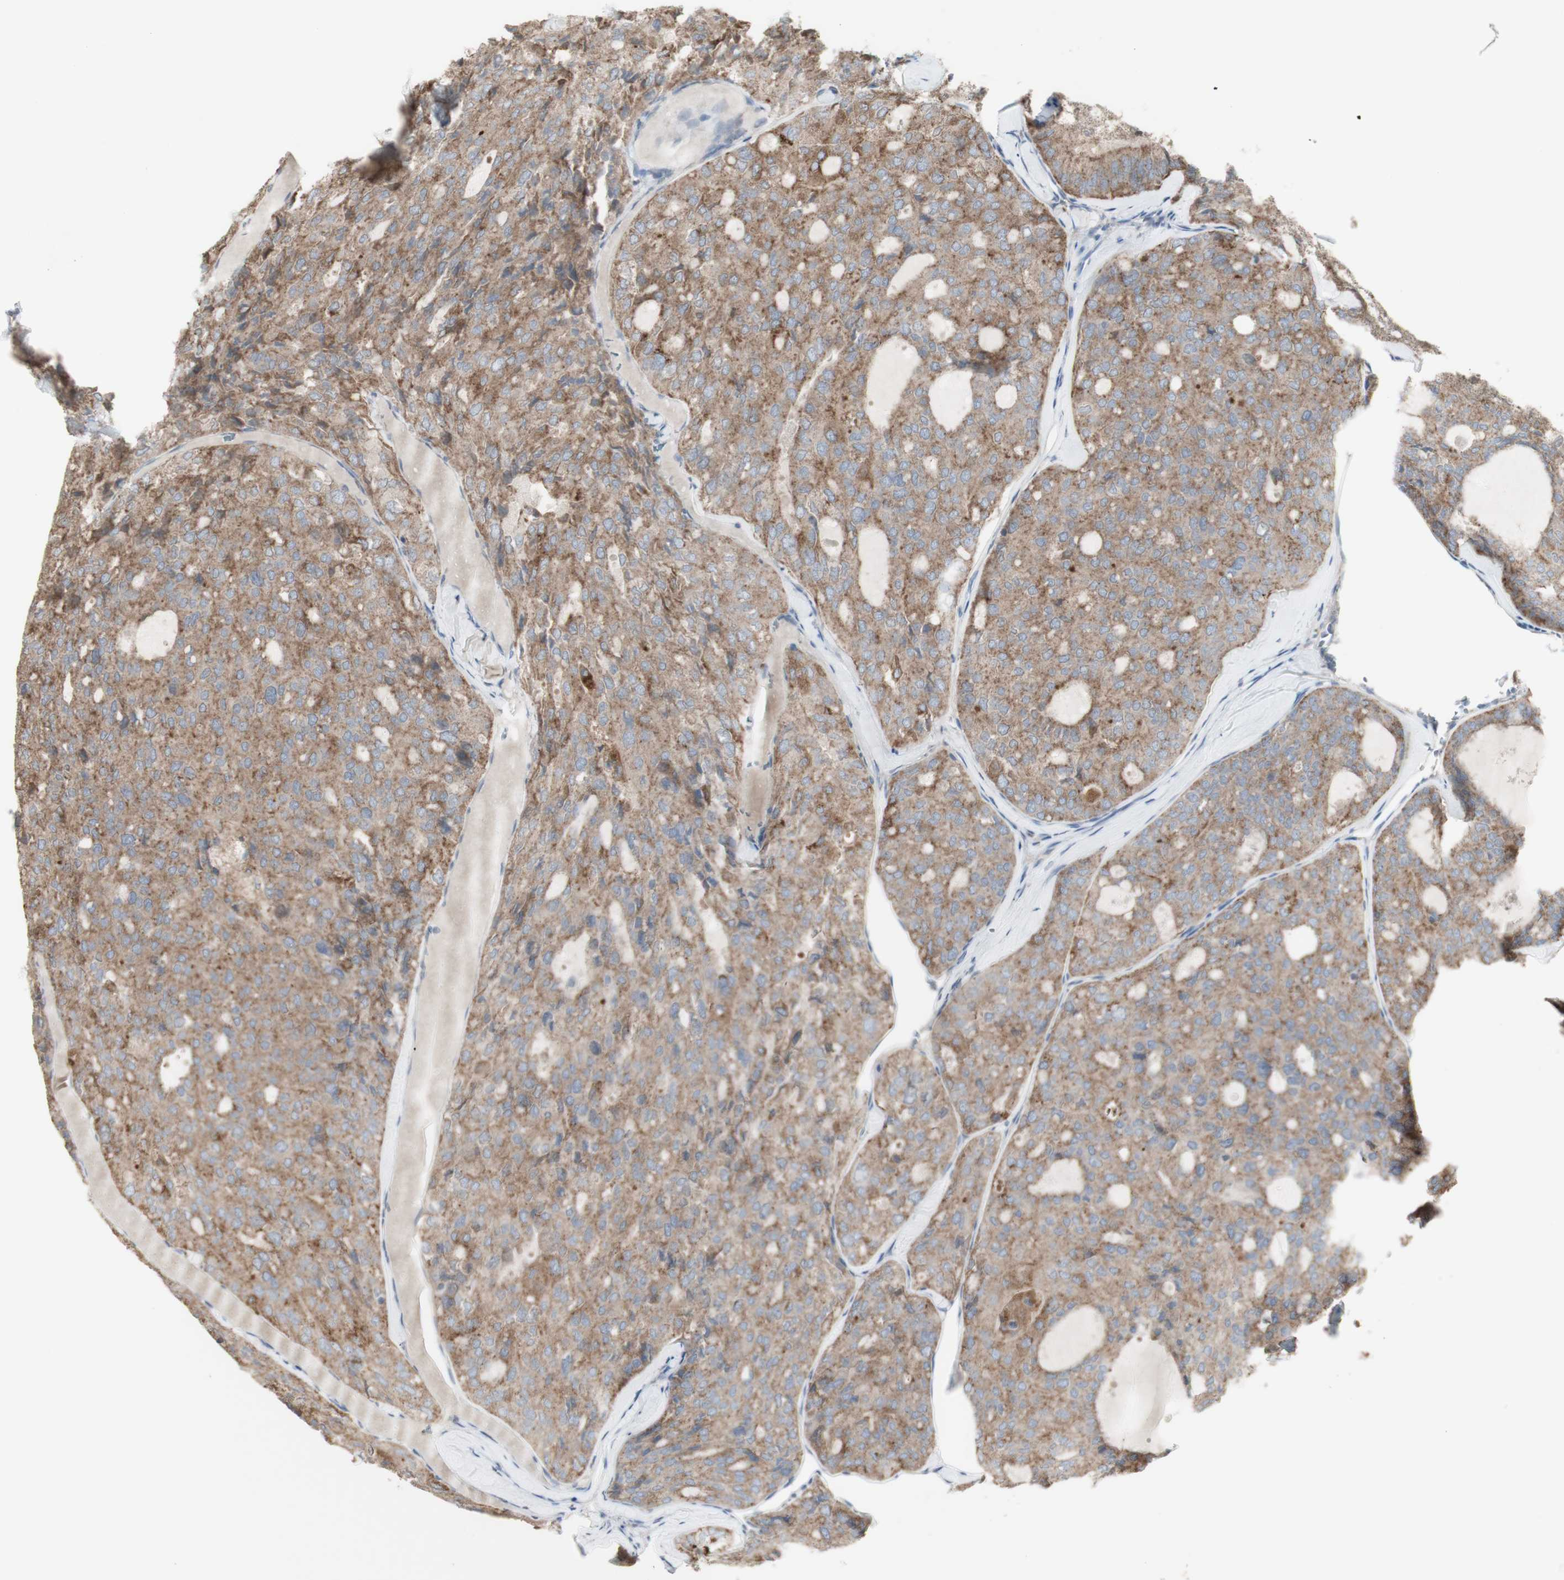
{"staining": {"intensity": "moderate", "quantity": ">75%", "location": "cytoplasmic/membranous"}, "tissue": "thyroid cancer", "cell_type": "Tumor cells", "image_type": "cancer", "snomed": [{"axis": "morphology", "description": "Follicular adenoma carcinoma, NOS"}, {"axis": "topography", "description": "Thyroid gland"}], "caption": "Protein staining of thyroid cancer tissue exhibits moderate cytoplasmic/membranous staining in about >75% of tumor cells.", "gene": "ATP6V1E1", "patient": {"sex": "male", "age": 75}}